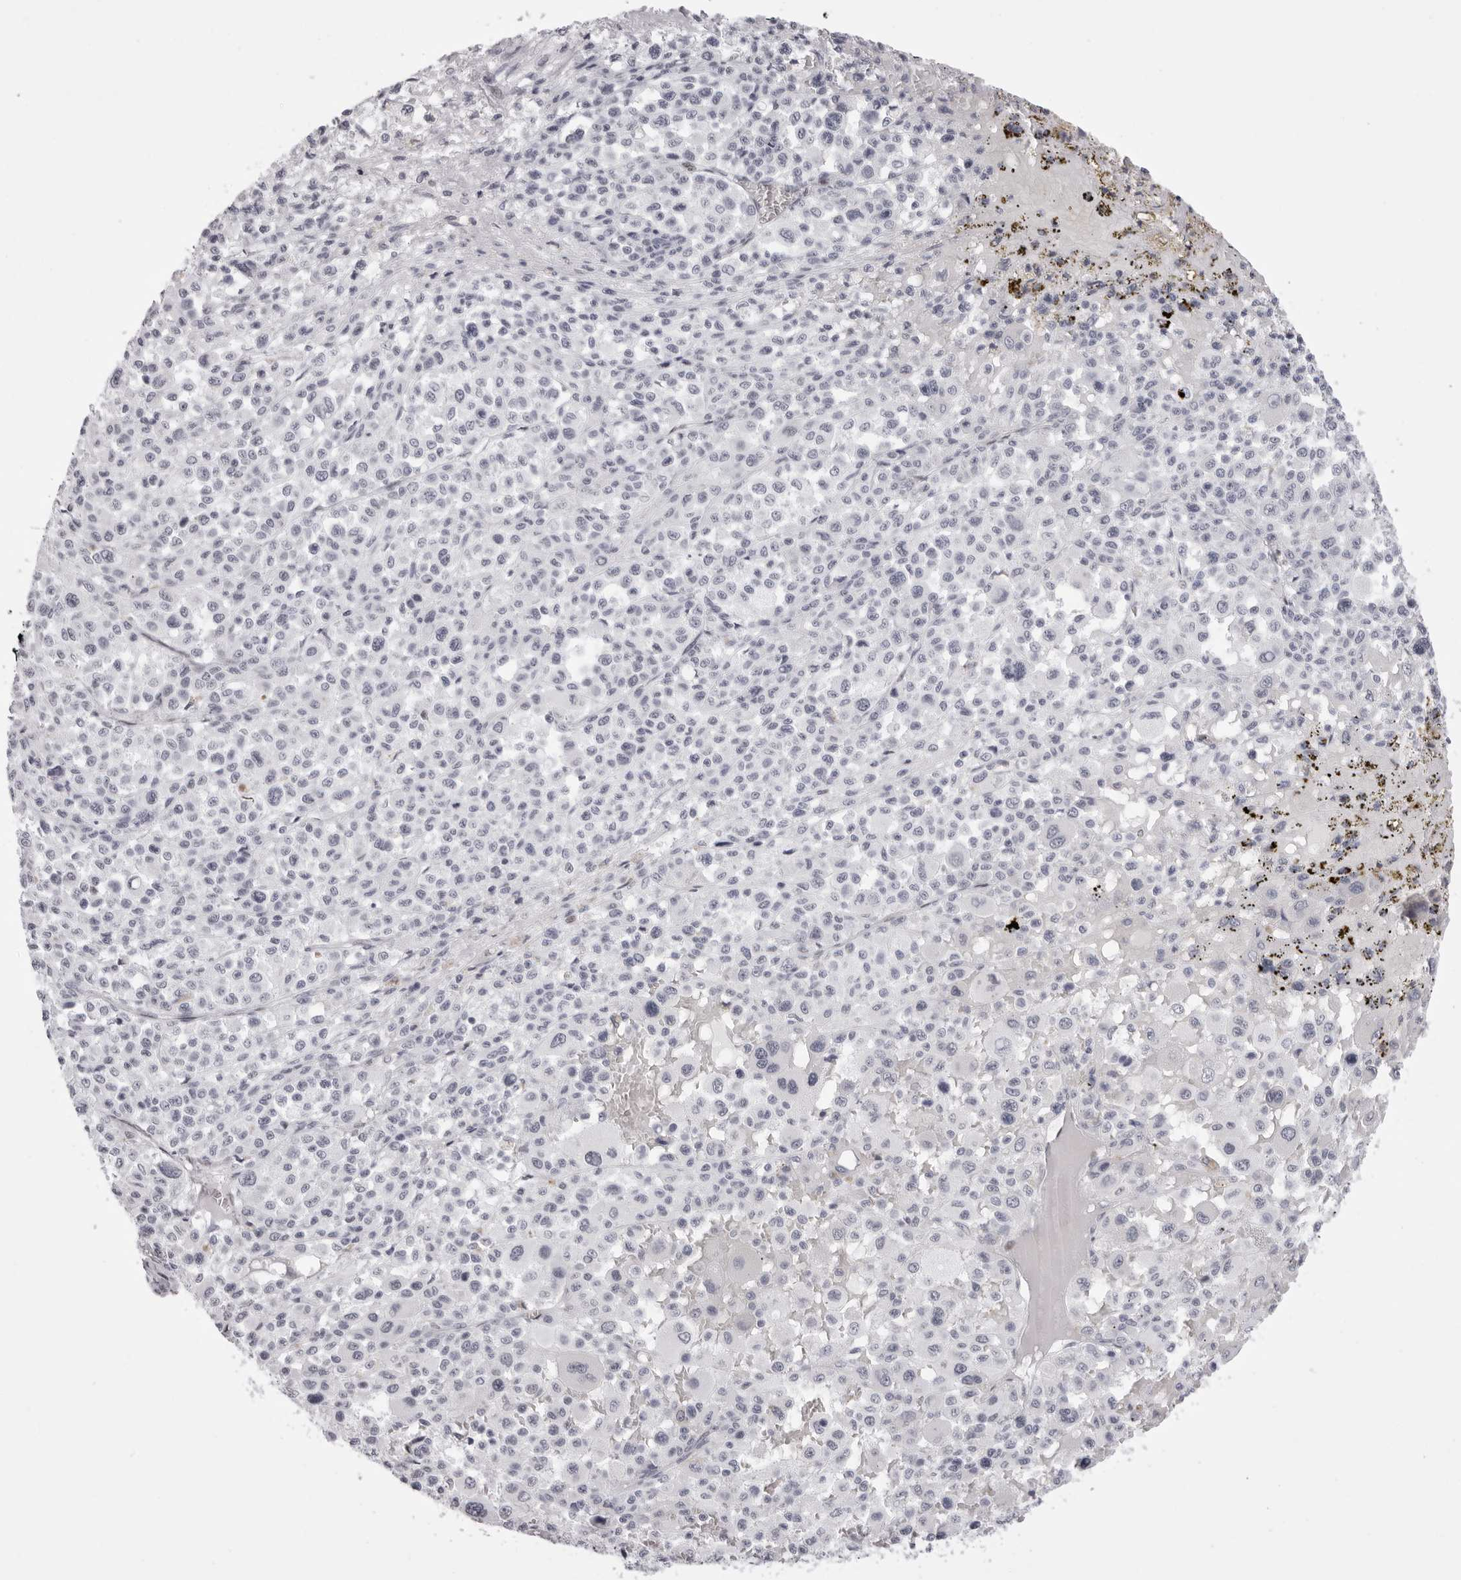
{"staining": {"intensity": "negative", "quantity": "none", "location": "none"}, "tissue": "melanoma", "cell_type": "Tumor cells", "image_type": "cancer", "snomed": [{"axis": "morphology", "description": "Malignant melanoma, Metastatic site"}, {"axis": "topography", "description": "Skin"}], "caption": "Immunohistochemical staining of human malignant melanoma (metastatic site) reveals no significant expression in tumor cells.", "gene": "MAFK", "patient": {"sex": "female", "age": 74}}